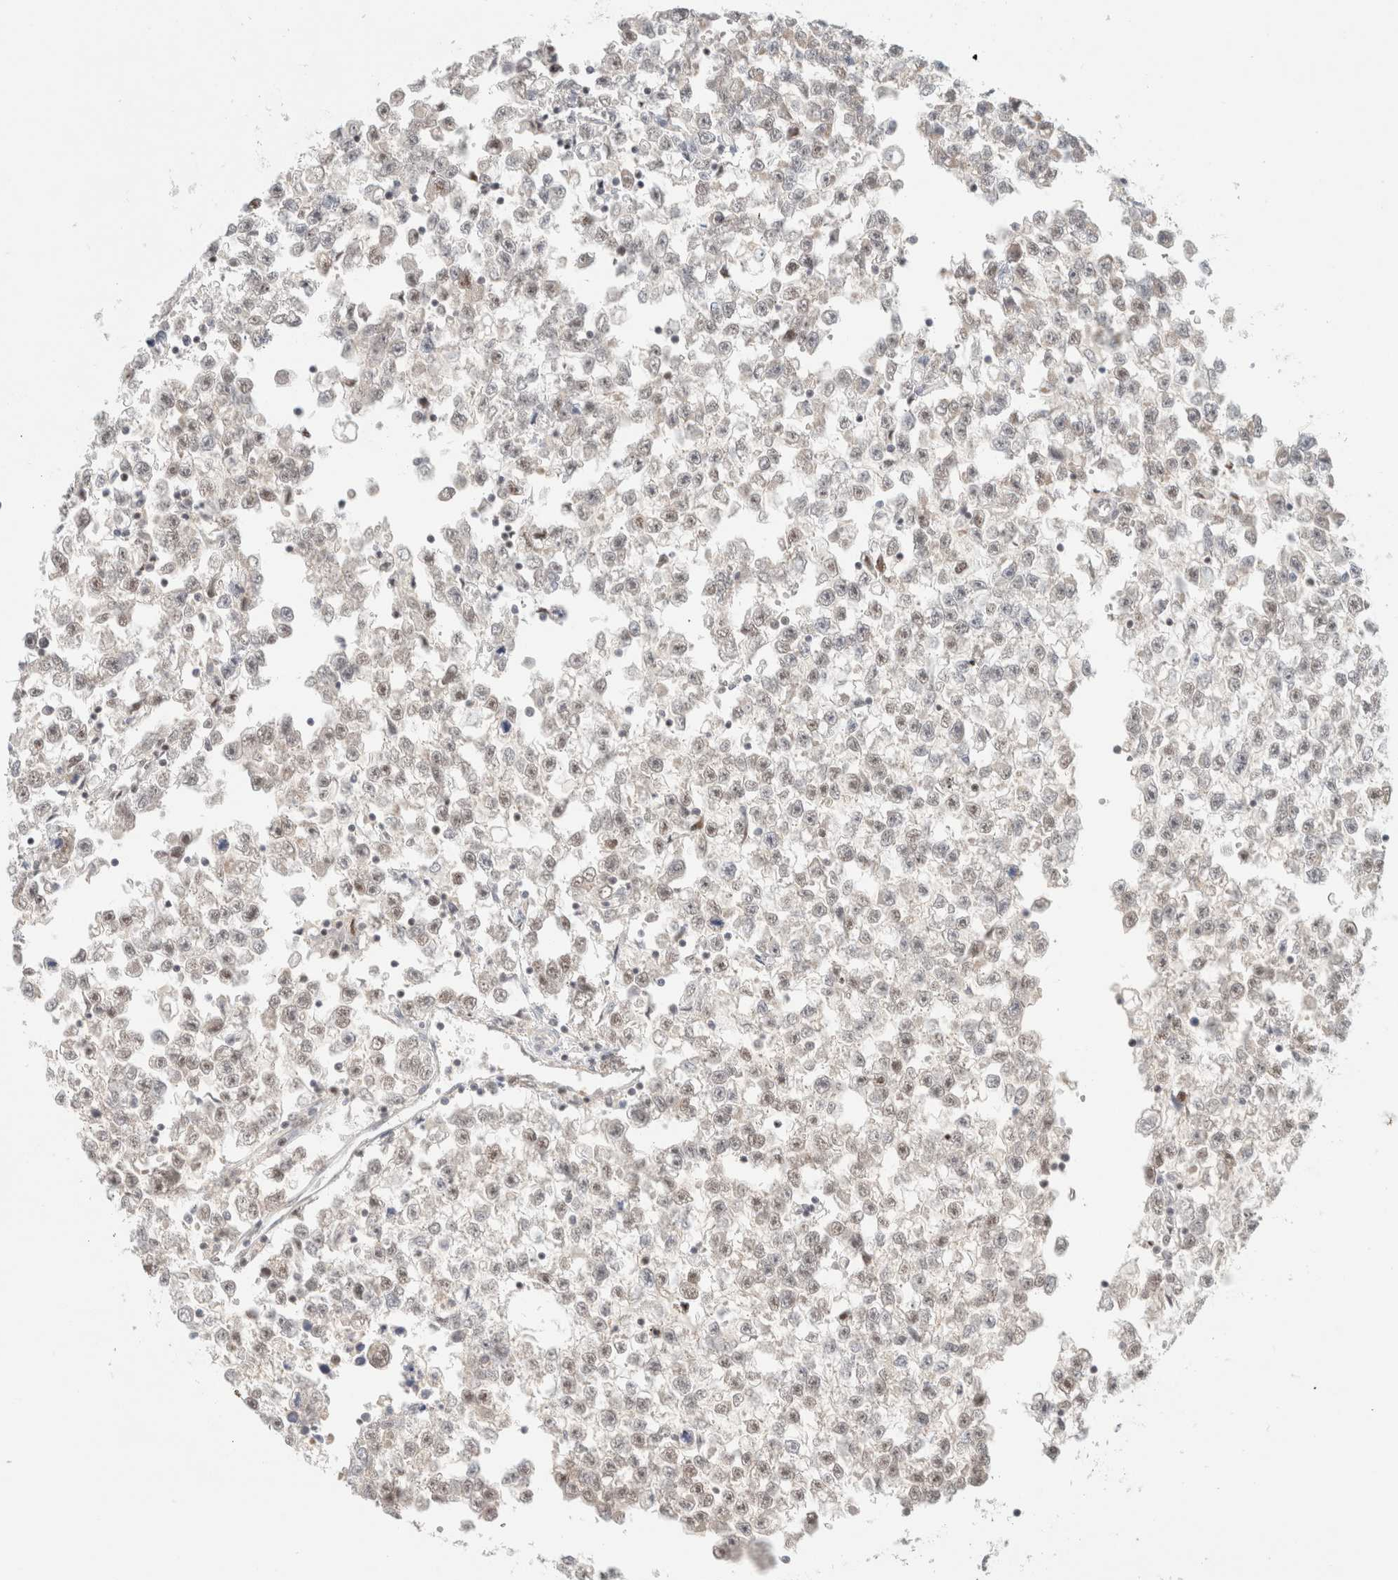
{"staining": {"intensity": "negative", "quantity": "none", "location": "none"}, "tissue": "testis cancer", "cell_type": "Tumor cells", "image_type": "cancer", "snomed": [{"axis": "morphology", "description": "Seminoma, NOS"}, {"axis": "morphology", "description": "Carcinoma, Embryonal, NOS"}, {"axis": "topography", "description": "Testis"}], "caption": "An immunohistochemistry image of testis embryonal carcinoma is shown. There is no staining in tumor cells of testis embryonal carcinoma.", "gene": "MRM3", "patient": {"sex": "male", "age": 51}}